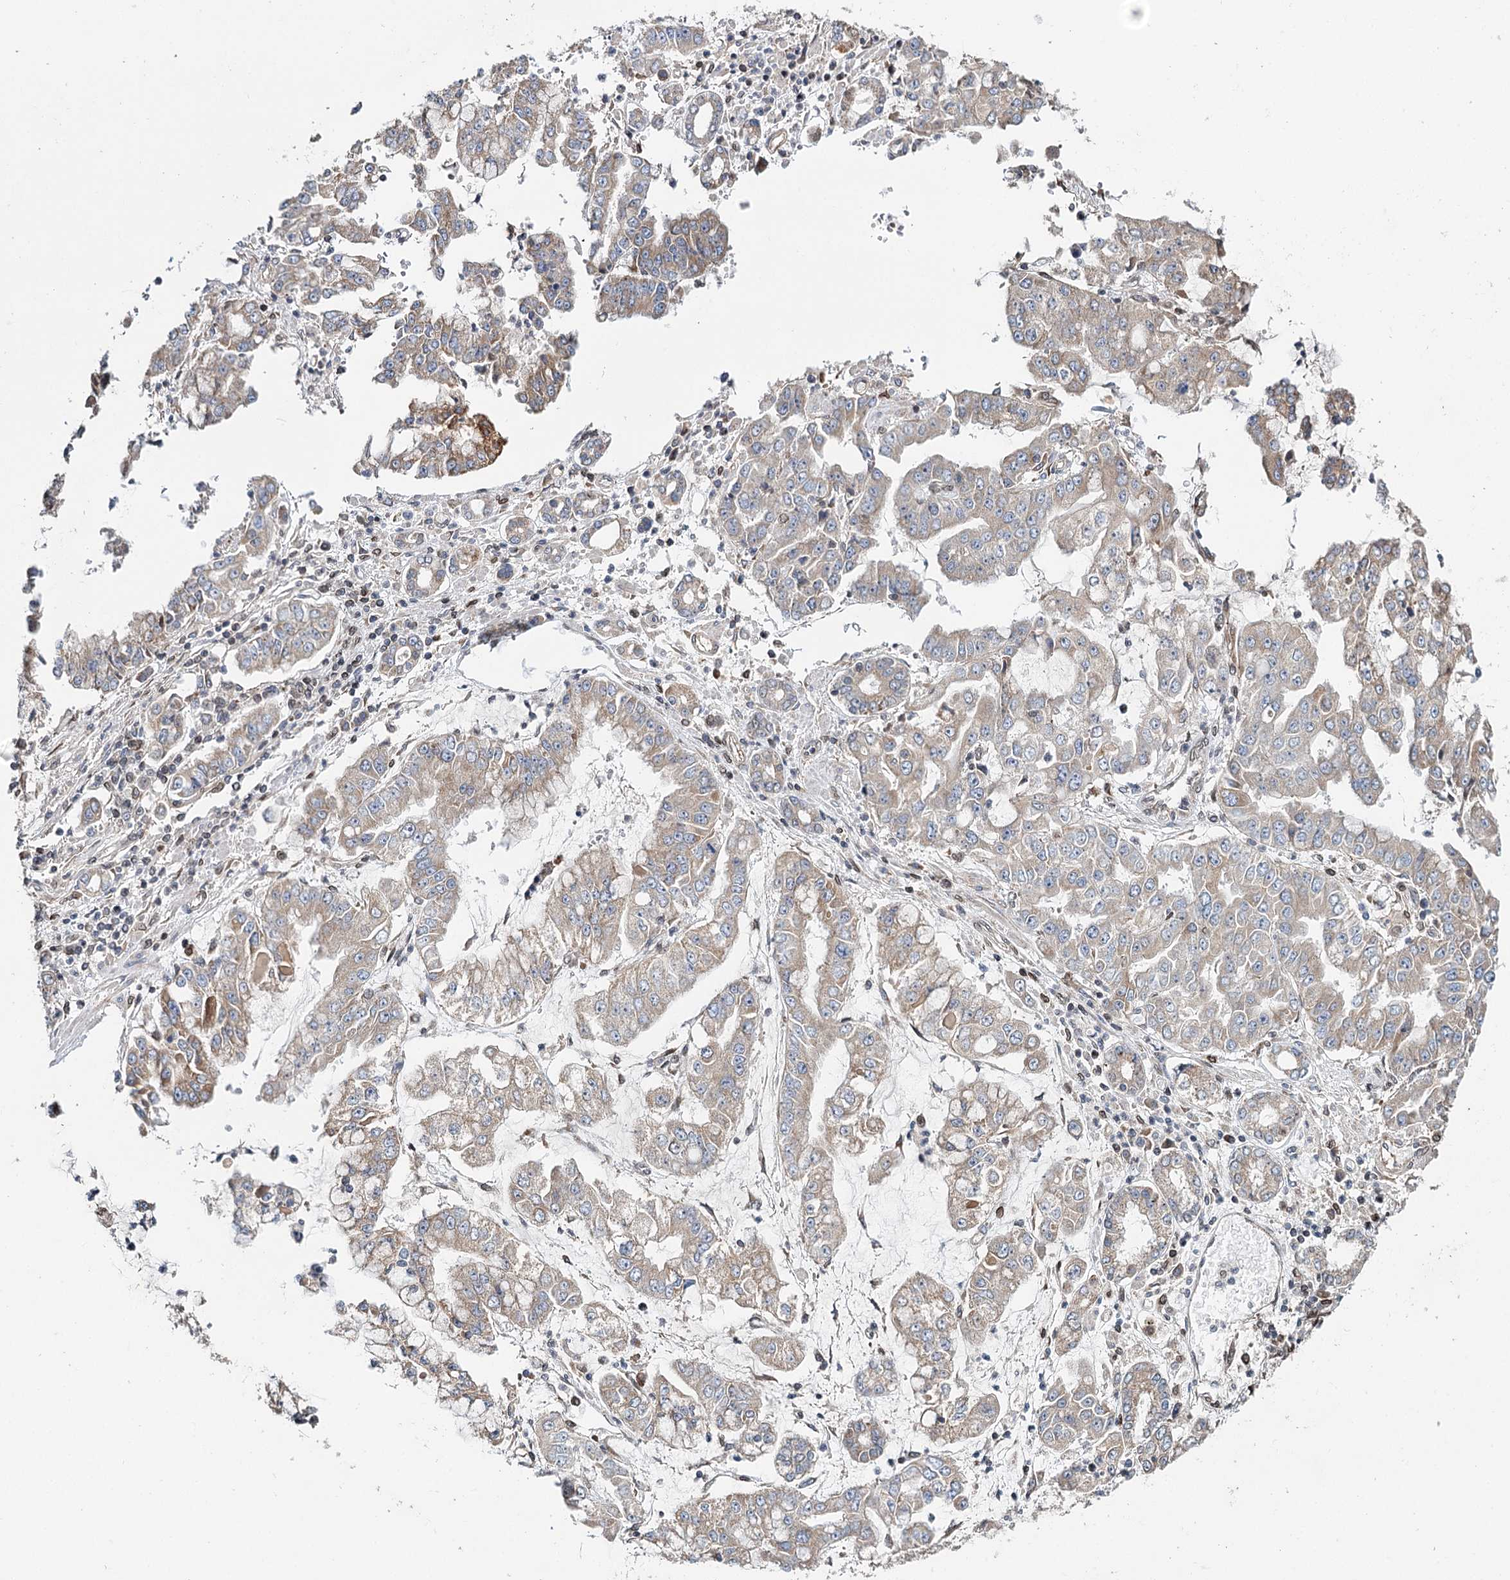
{"staining": {"intensity": "weak", "quantity": "25%-75%", "location": "cytoplasmic/membranous"}, "tissue": "stomach cancer", "cell_type": "Tumor cells", "image_type": "cancer", "snomed": [{"axis": "morphology", "description": "Adenocarcinoma, NOS"}, {"axis": "topography", "description": "Stomach"}], "caption": "About 25%-75% of tumor cells in stomach adenocarcinoma display weak cytoplasmic/membranous protein expression as visualized by brown immunohistochemical staining.", "gene": "CFAP46", "patient": {"sex": "male", "age": 76}}